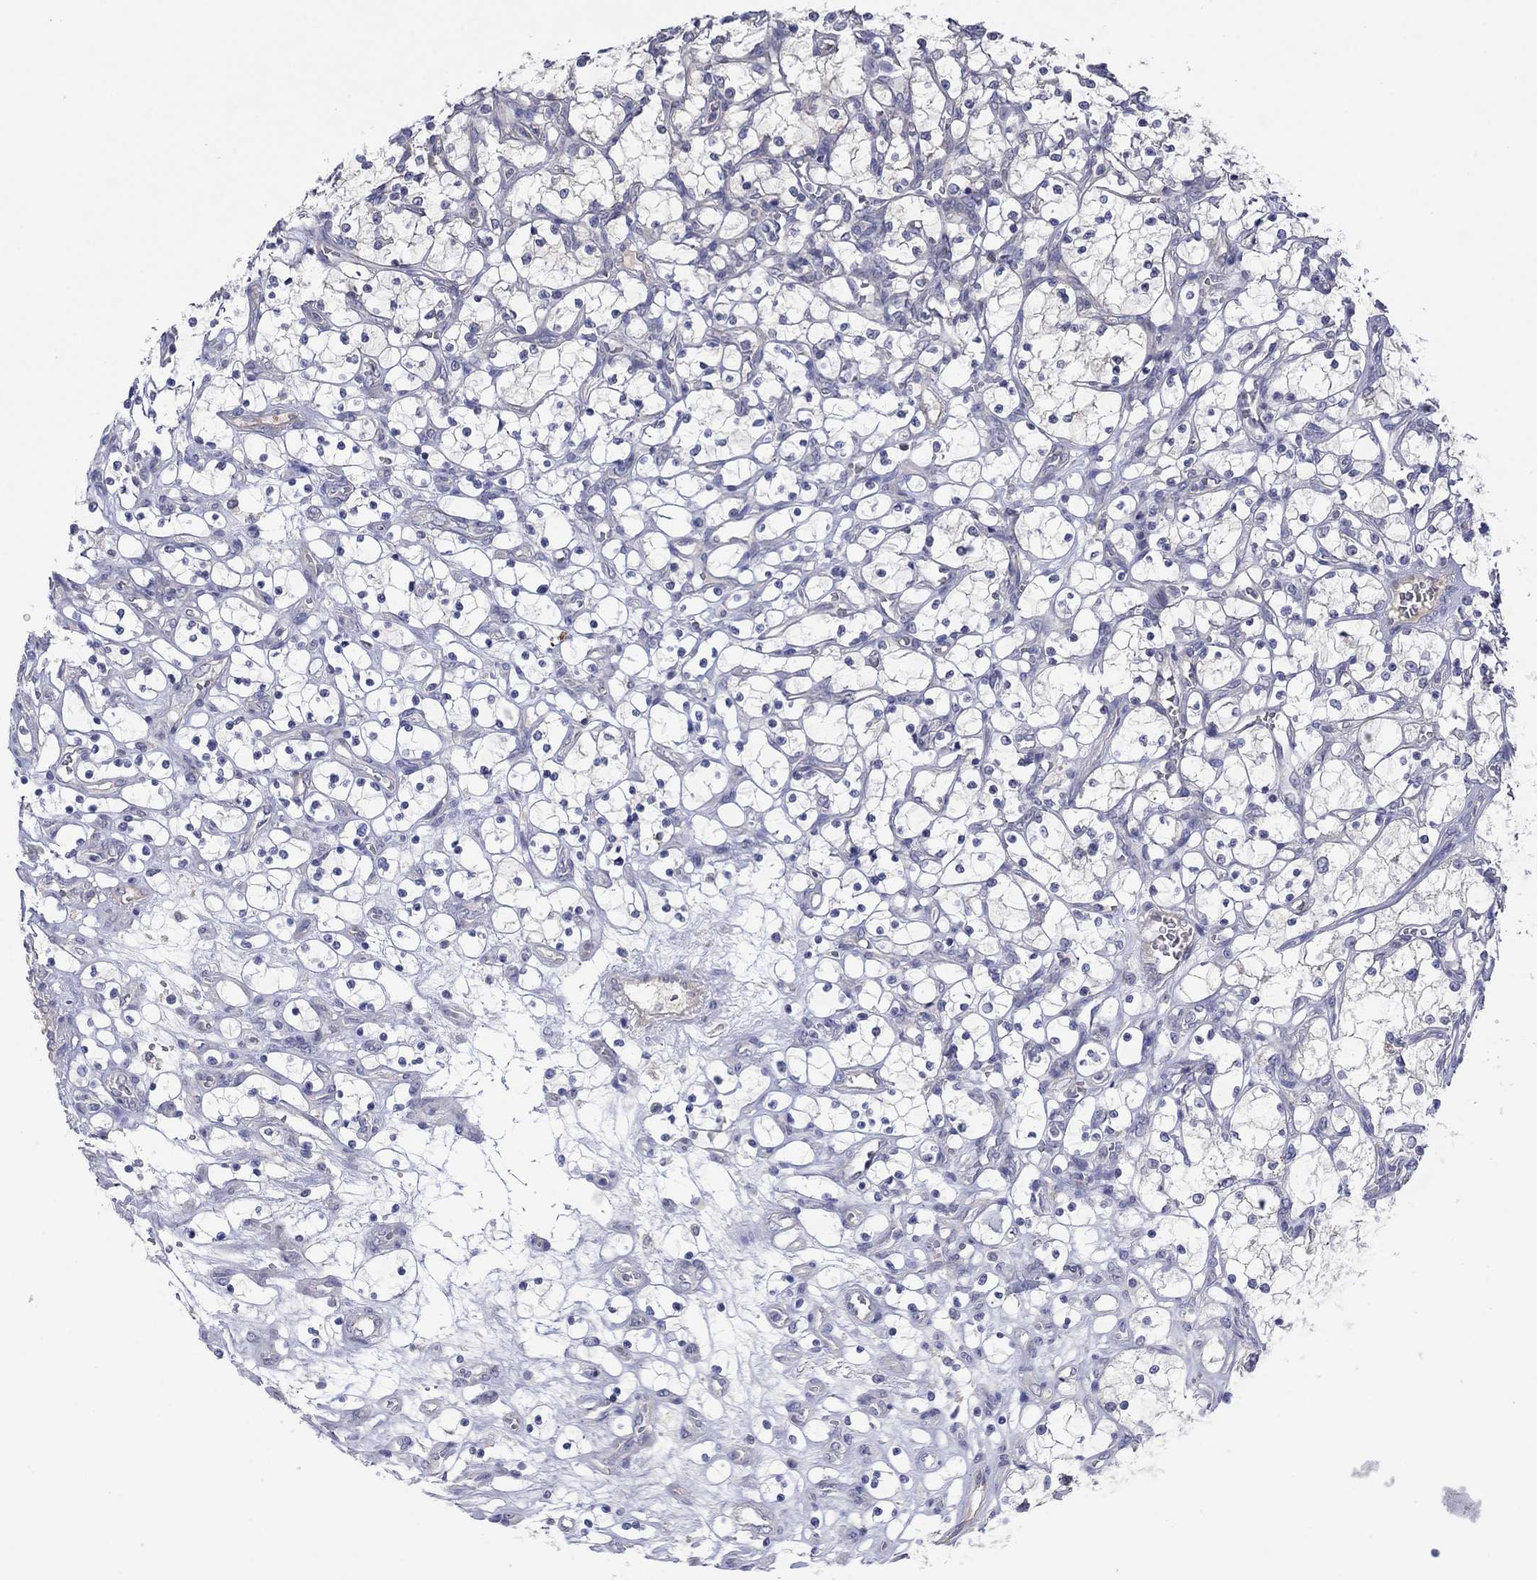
{"staining": {"intensity": "negative", "quantity": "none", "location": "none"}, "tissue": "renal cancer", "cell_type": "Tumor cells", "image_type": "cancer", "snomed": [{"axis": "morphology", "description": "Adenocarcinoma, NOS"}, {"axis": "topography", "description": "Kidney"}], "caption": "Human renal adenocarcinoma stained for a protein using immunohistochemistry demonstrates no positivity in tumor cells.", "gene": "PLCL2", "patient": {"sex": "female", "age": 69}}